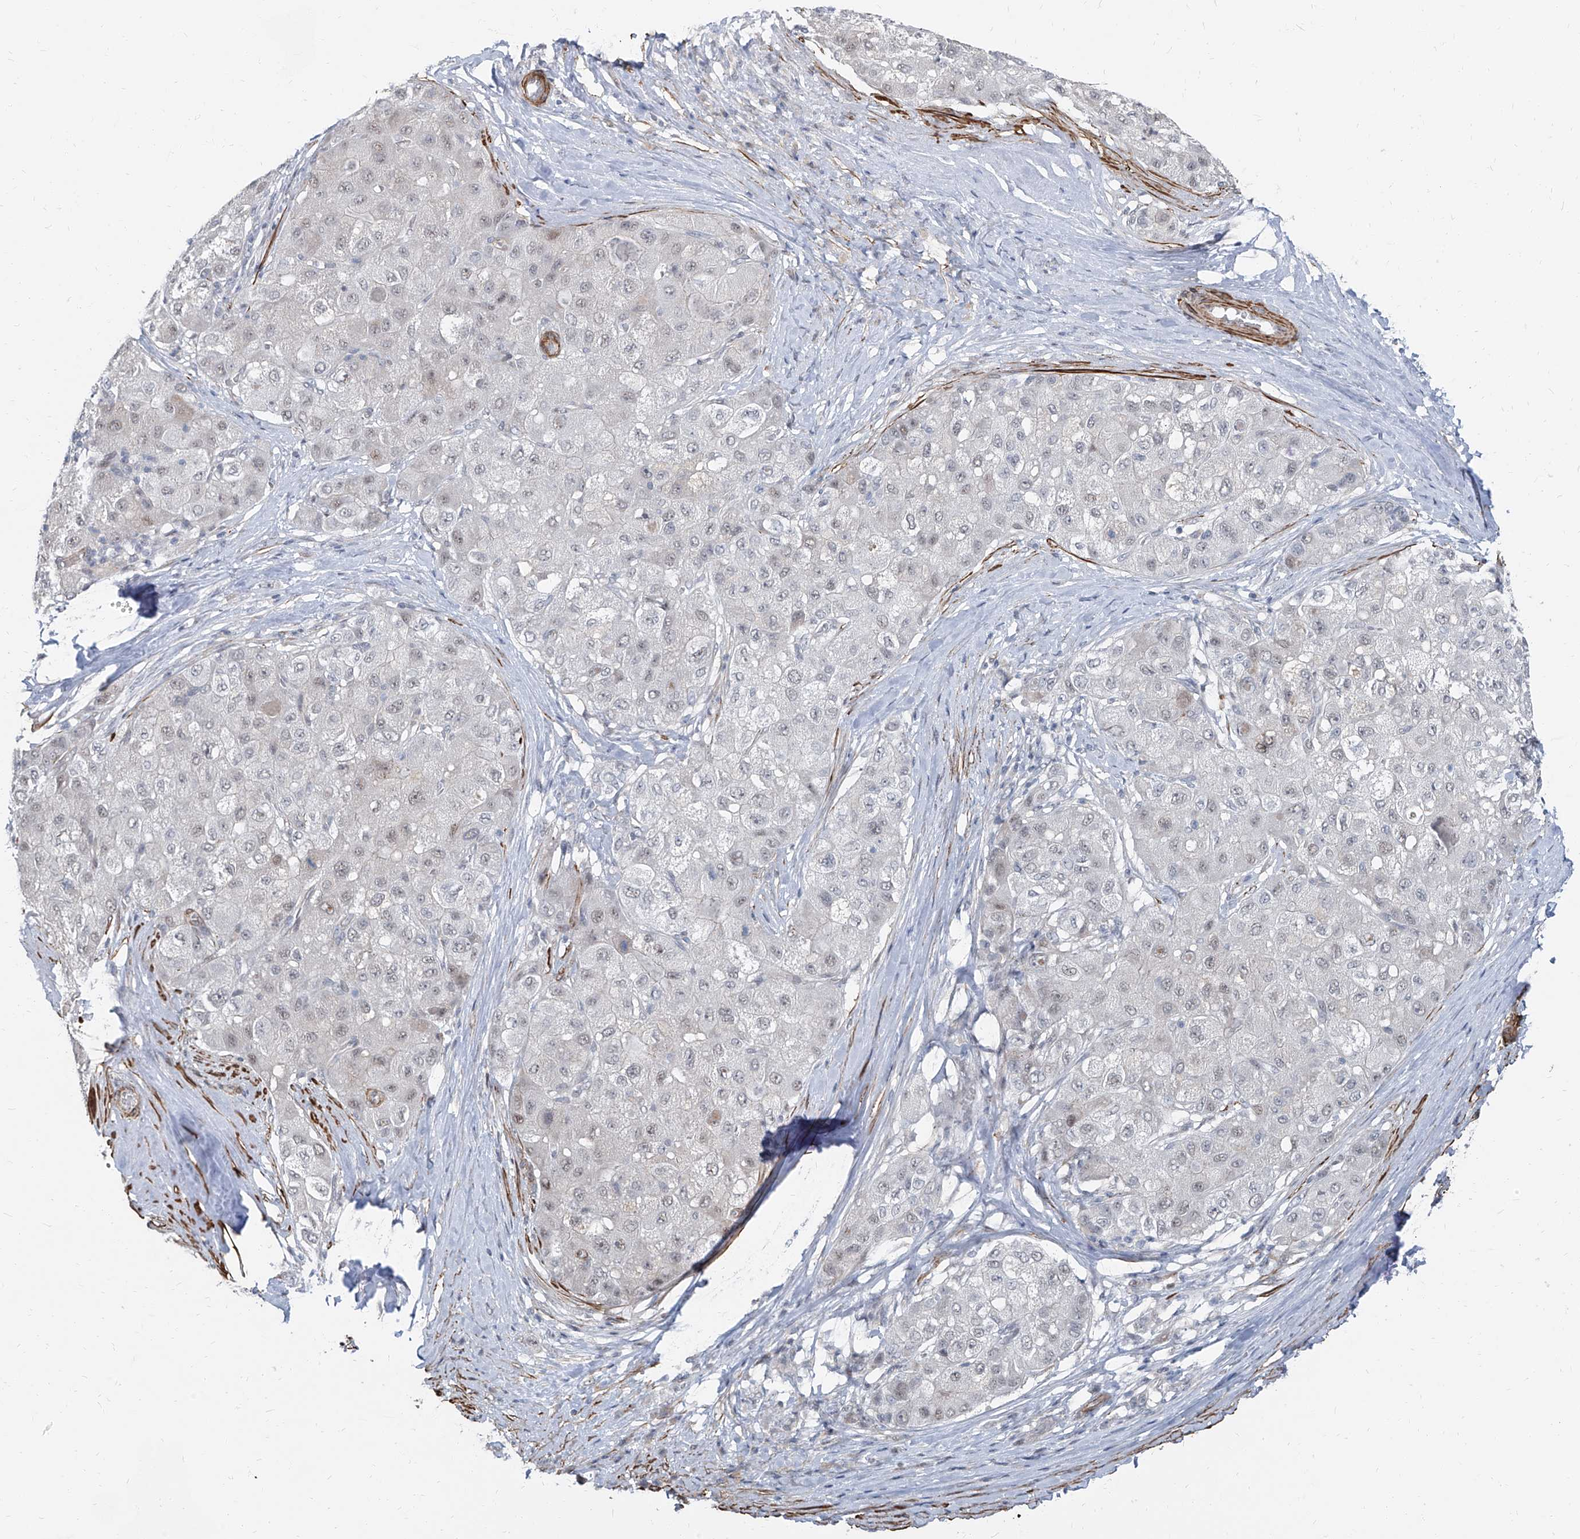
{"staining": {"intensity": "negative", "quantity": "none", "location": "none"}, "tissue": "liver cancer", "cell_type": "Tumor cells", "image_type": "cancer", "snomed": [{"axis": "morphology", "description": "Carcinoma, Hepatocellular, NOS"}, {"axis": "topography", "description": "Liver"}], "caption": "Protein analysis of liver cancer (hepatocellular carcinoma) demonstrates no significant expression in tumor cells.", "gene": "TXLNB", "patient": {"sex": "male", "age": 80}}